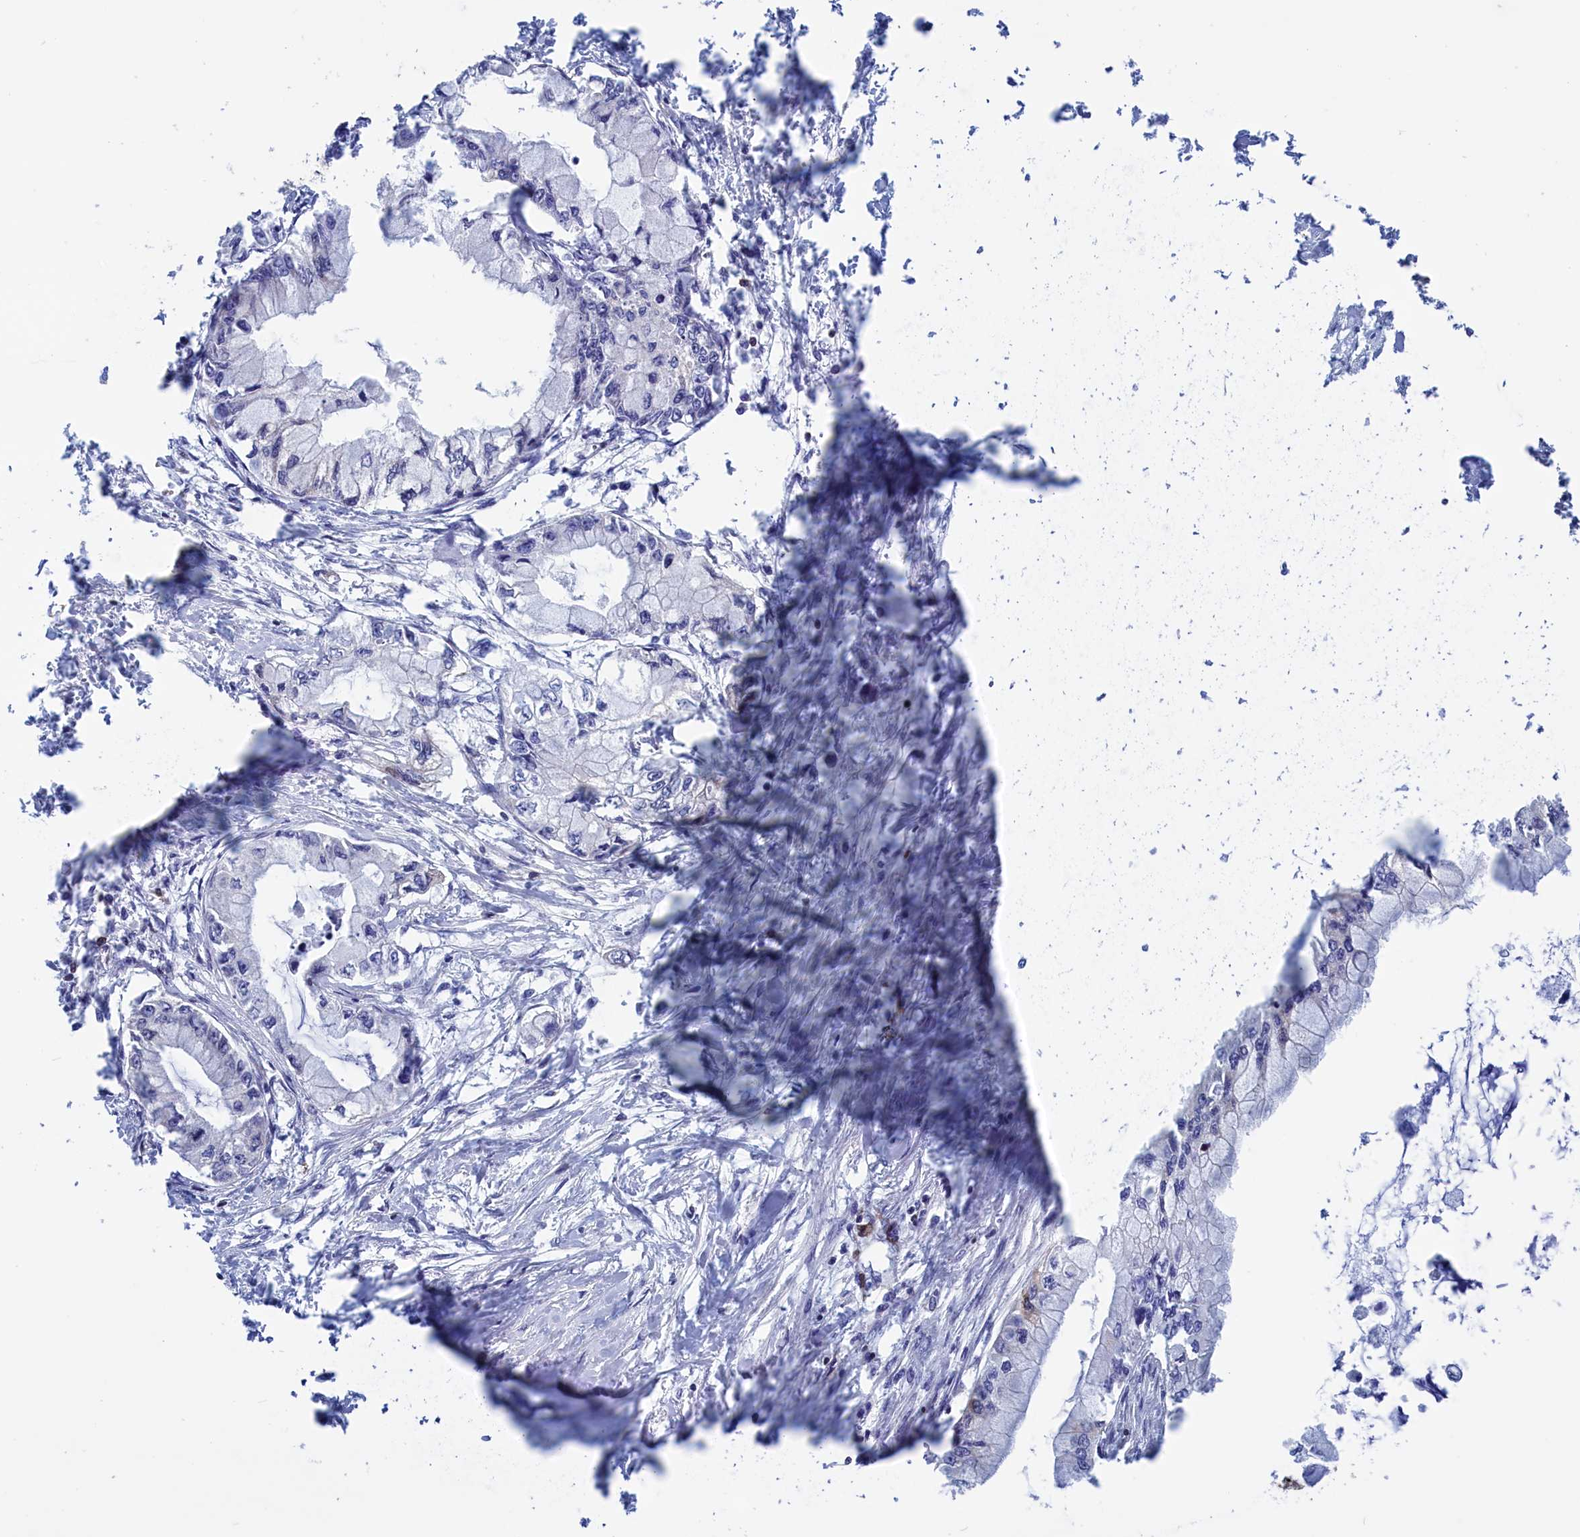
{"staining": {"intensity": "negative", "quantity": "none", "location": "none"}, "tissue": "pancreatic cancer", "cell_type": "Tumor cells", "image_type": "cancer", "snomed": [{"axis": "morphology", "description": "Adenocarcinoma, NOS"}, {"axis": "topography", "description": "Pancreas"}], "caption": "An image of human pancreatic cancer (adenocarcinoma) is negative for staining in tumor cells.", "gene": "CRIP1", "patient": {"sex": "male", "age": 48}}